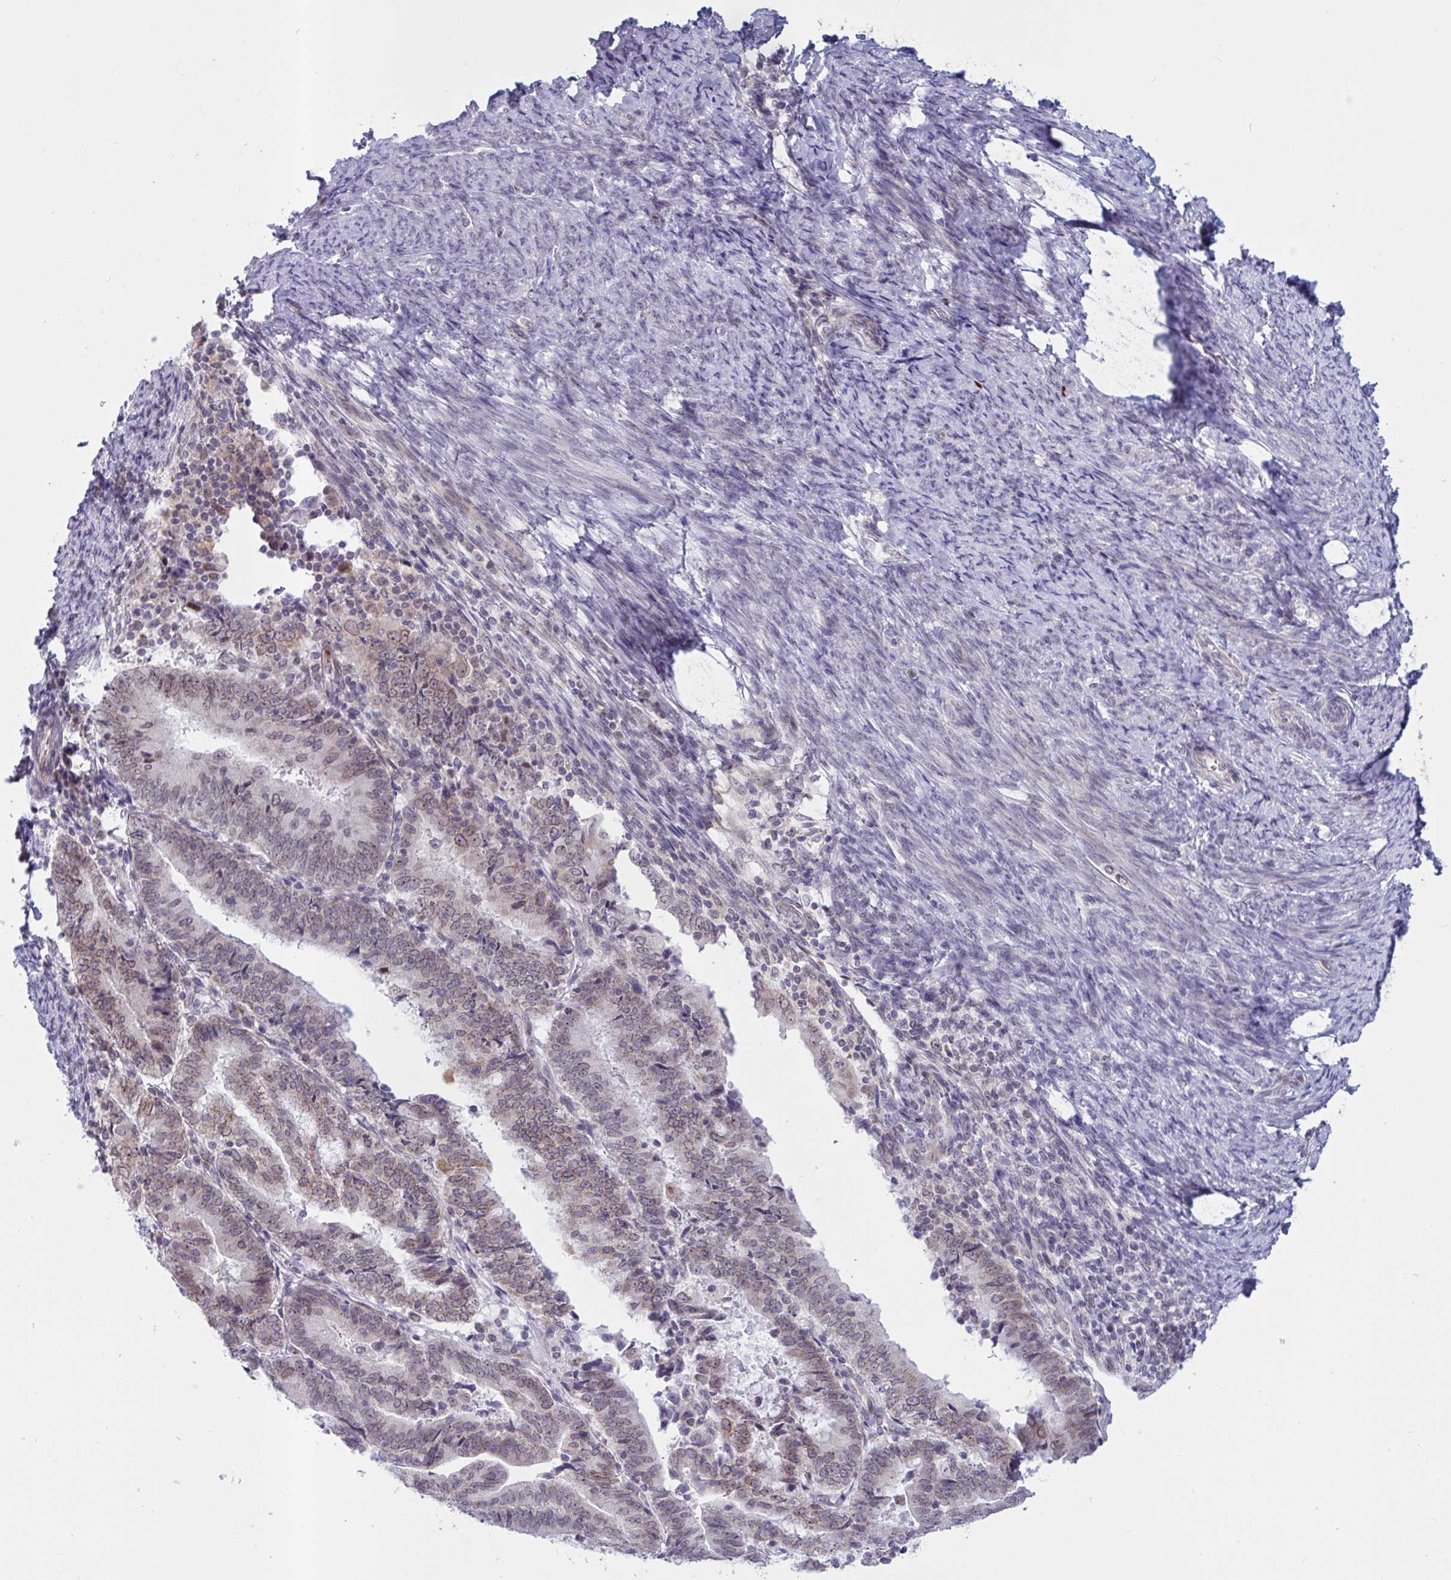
{"staining": {"intensity": "weak", "quantity": ">75%", "location": "cytoplasmic/membranous,nuclear"}, "tissue": "endometrial cancer", "cell_type": "Tumor cells", "image_type": "cancer", "snomed": [{"axis": "morphology", "description": "Adenocarcinoma, NOS"}, {"axis": "topography", "description": "Endometrium"}], "caption": "Tumor cells display weak cytoplasmic/membranous and nuclear expression in about >75% of cells in endometrial cancer.", "gene": "DOCK11", "patient": {"sex": "female", "age": 70}}